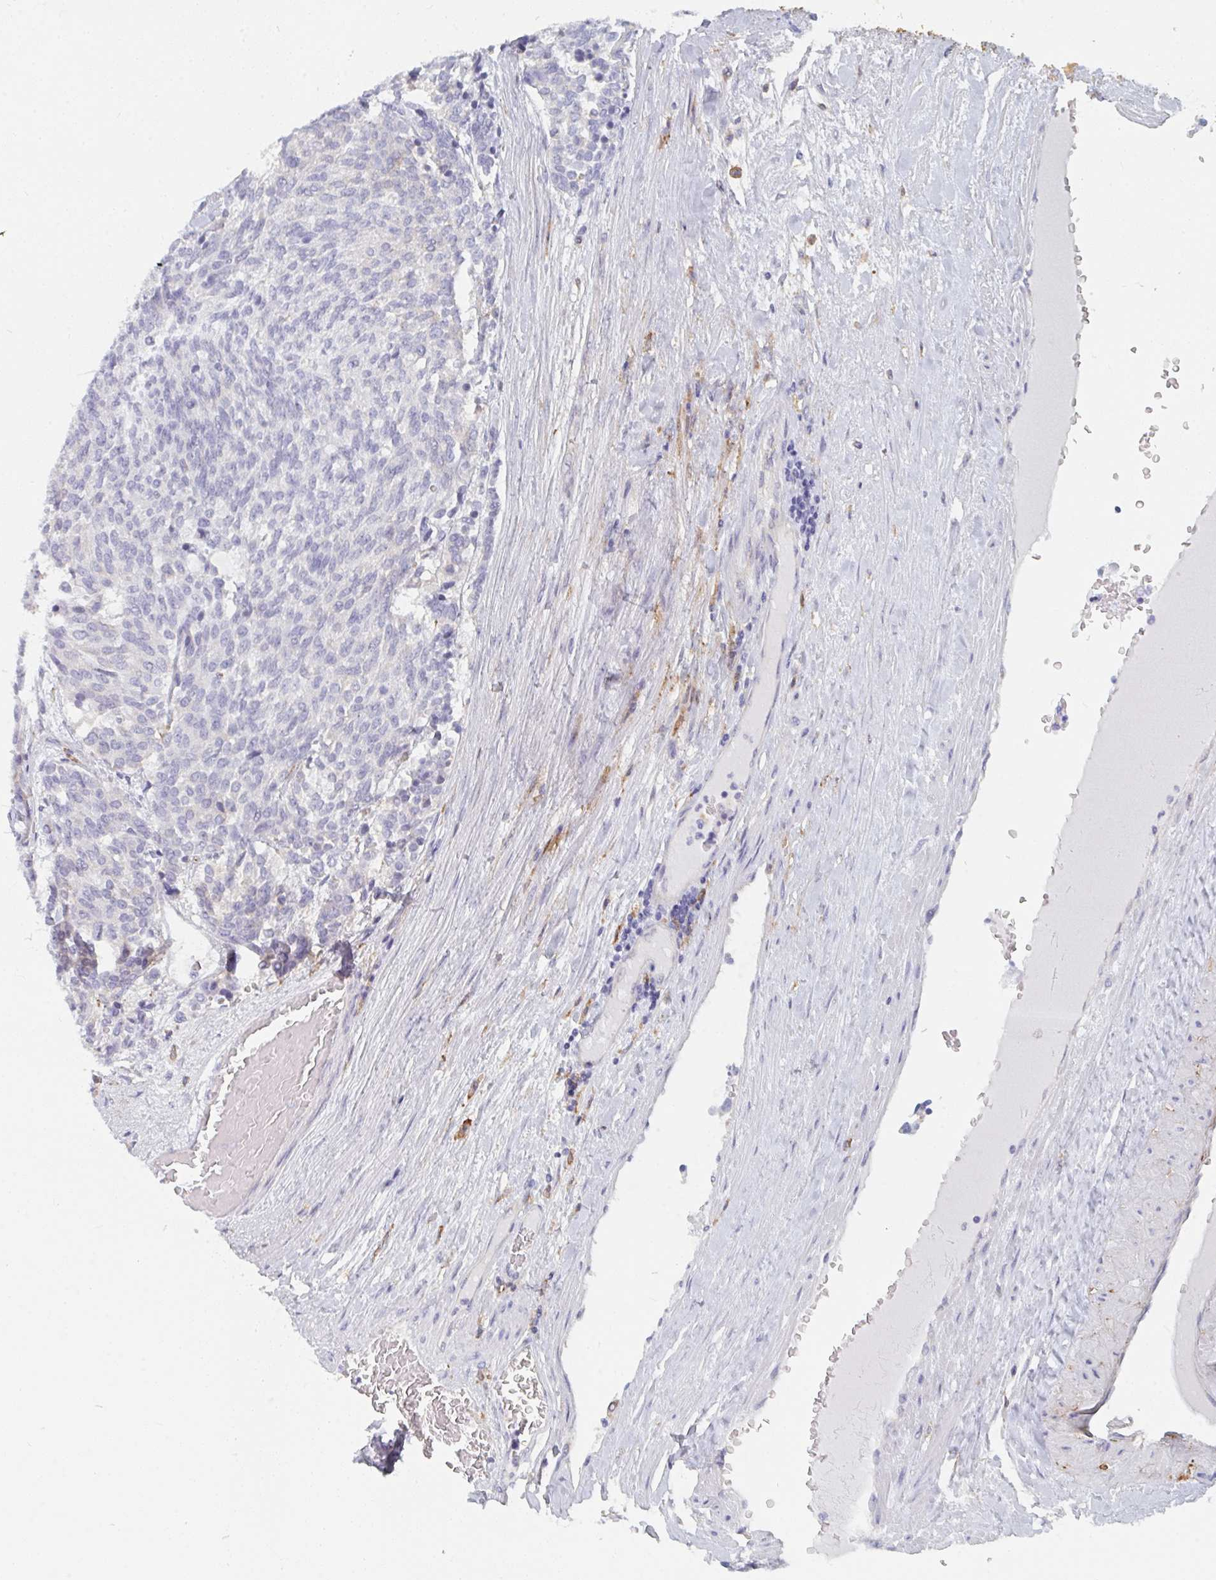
{"staining": {"intensity": "negative", "quantity": "none", "location": "none"}, "tissue": "carcinoid", "cell_type": "Tumor cells", "image_type": "cancer", "snomed": [{"axis": "morphology", "description": "Carcinoid, malignant, NOS"}, {"axis": "topography", "description": "Pancreas"}], "caption": "Immunohistochemistry (IHC) micrograph of neoplastic tissue: human carcinoid stained with DAB (3,3'-diaminobenzidine) demonstrates no significant protein positivity in tumor cells.", "gene": "DAB2", "patient": {"sex": "female", "age": 54}}